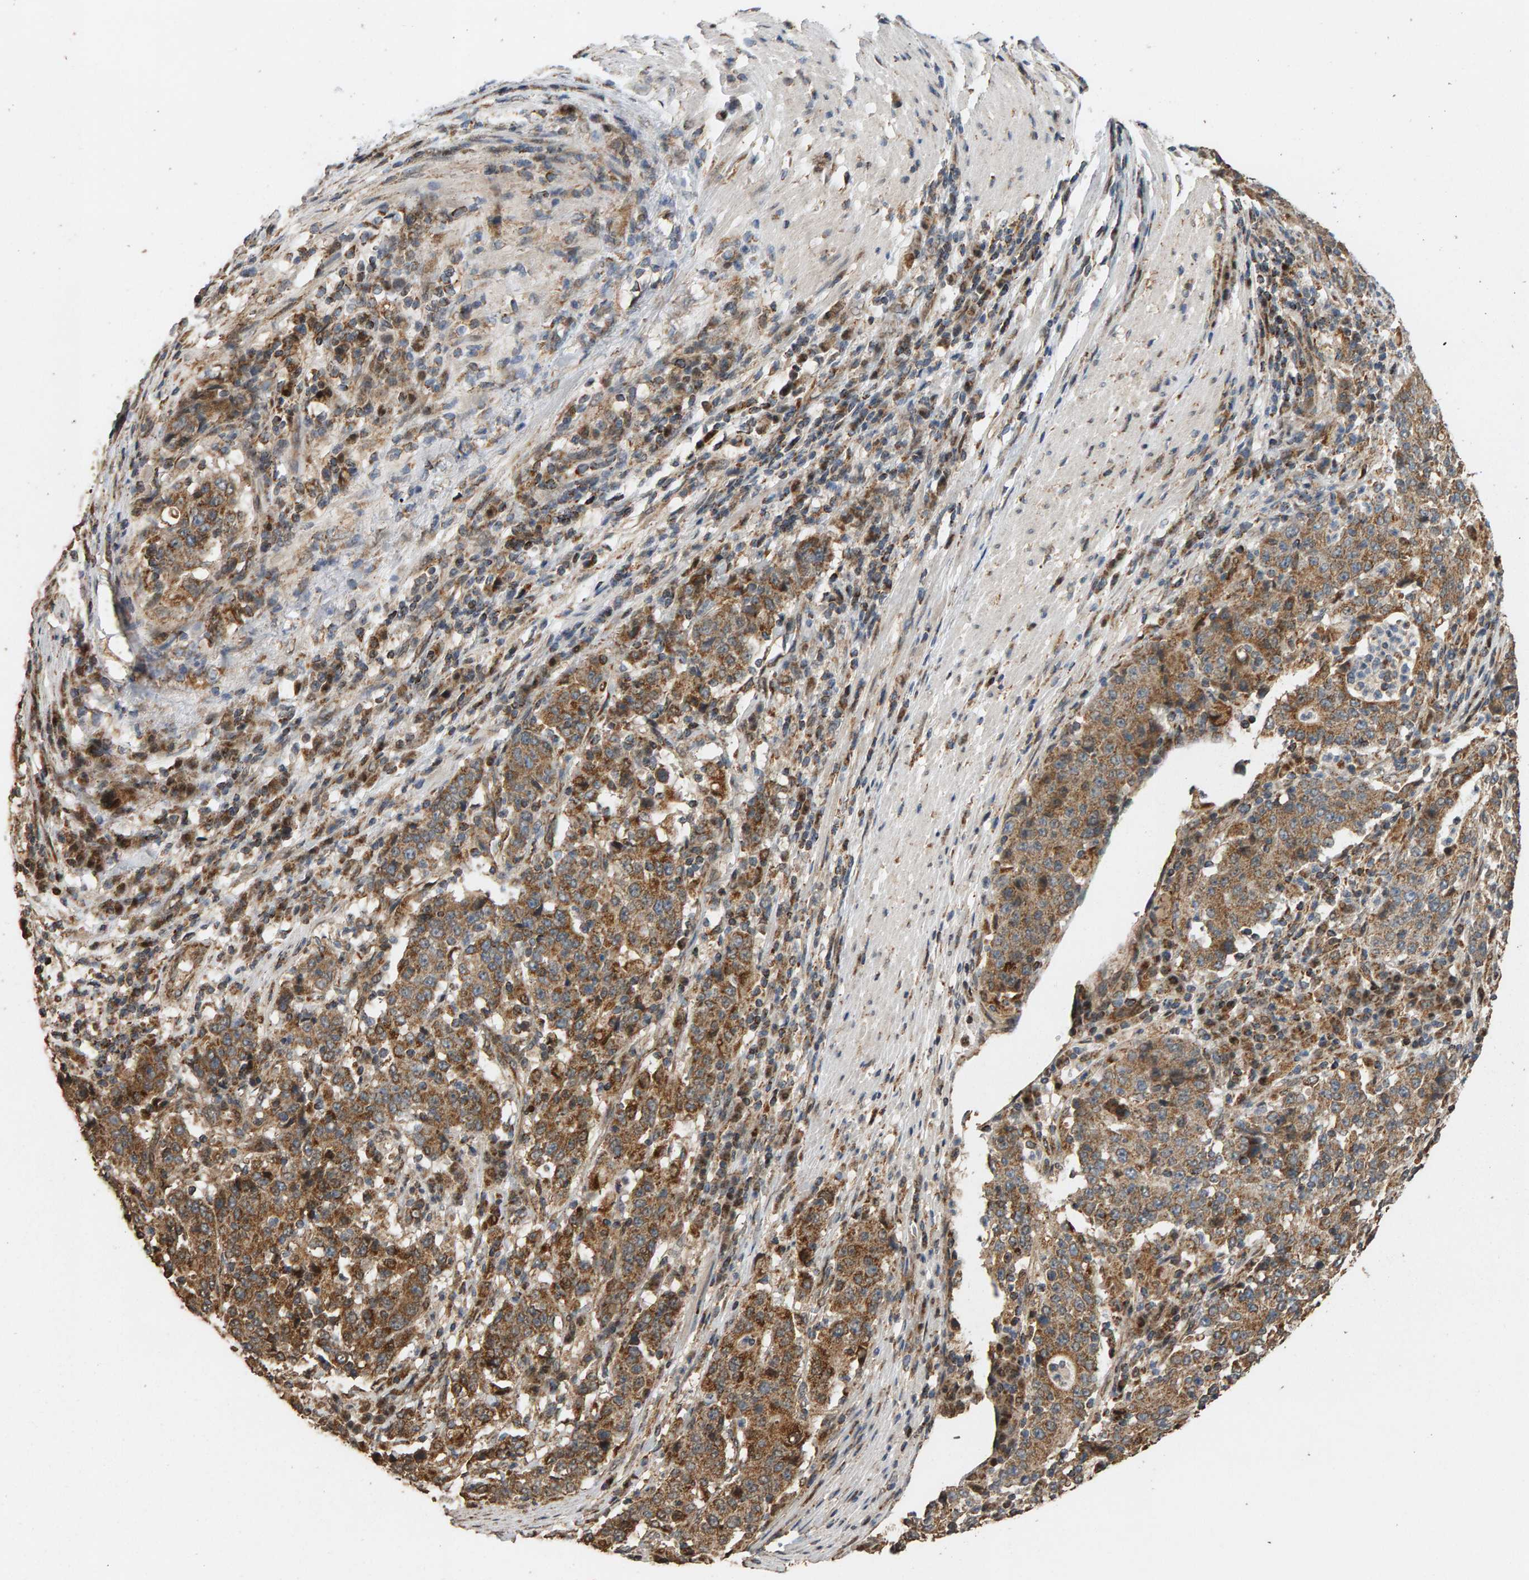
{"staining": {"intensity": "moderate", "quantity": ">75%", "location": "cytoplasmic/membranous"}, "tissue": "stomach cancer", "cell_type": "Tumor cells", "image_type": "cancer", "snomed": [{"axis": "morphology", "description": "Adenocarcinoma, NOS"}, {"axis": "topography", "description": "Stomach"}], "caption": "This is a photomicrograph of IHC staining of stomach adenocarcinoma, which shows moderate expression in the cytoplasmic/membranous of tumor cells.", "gene": "GSTK1", "patient": {"sex": "male", "age": 59}}